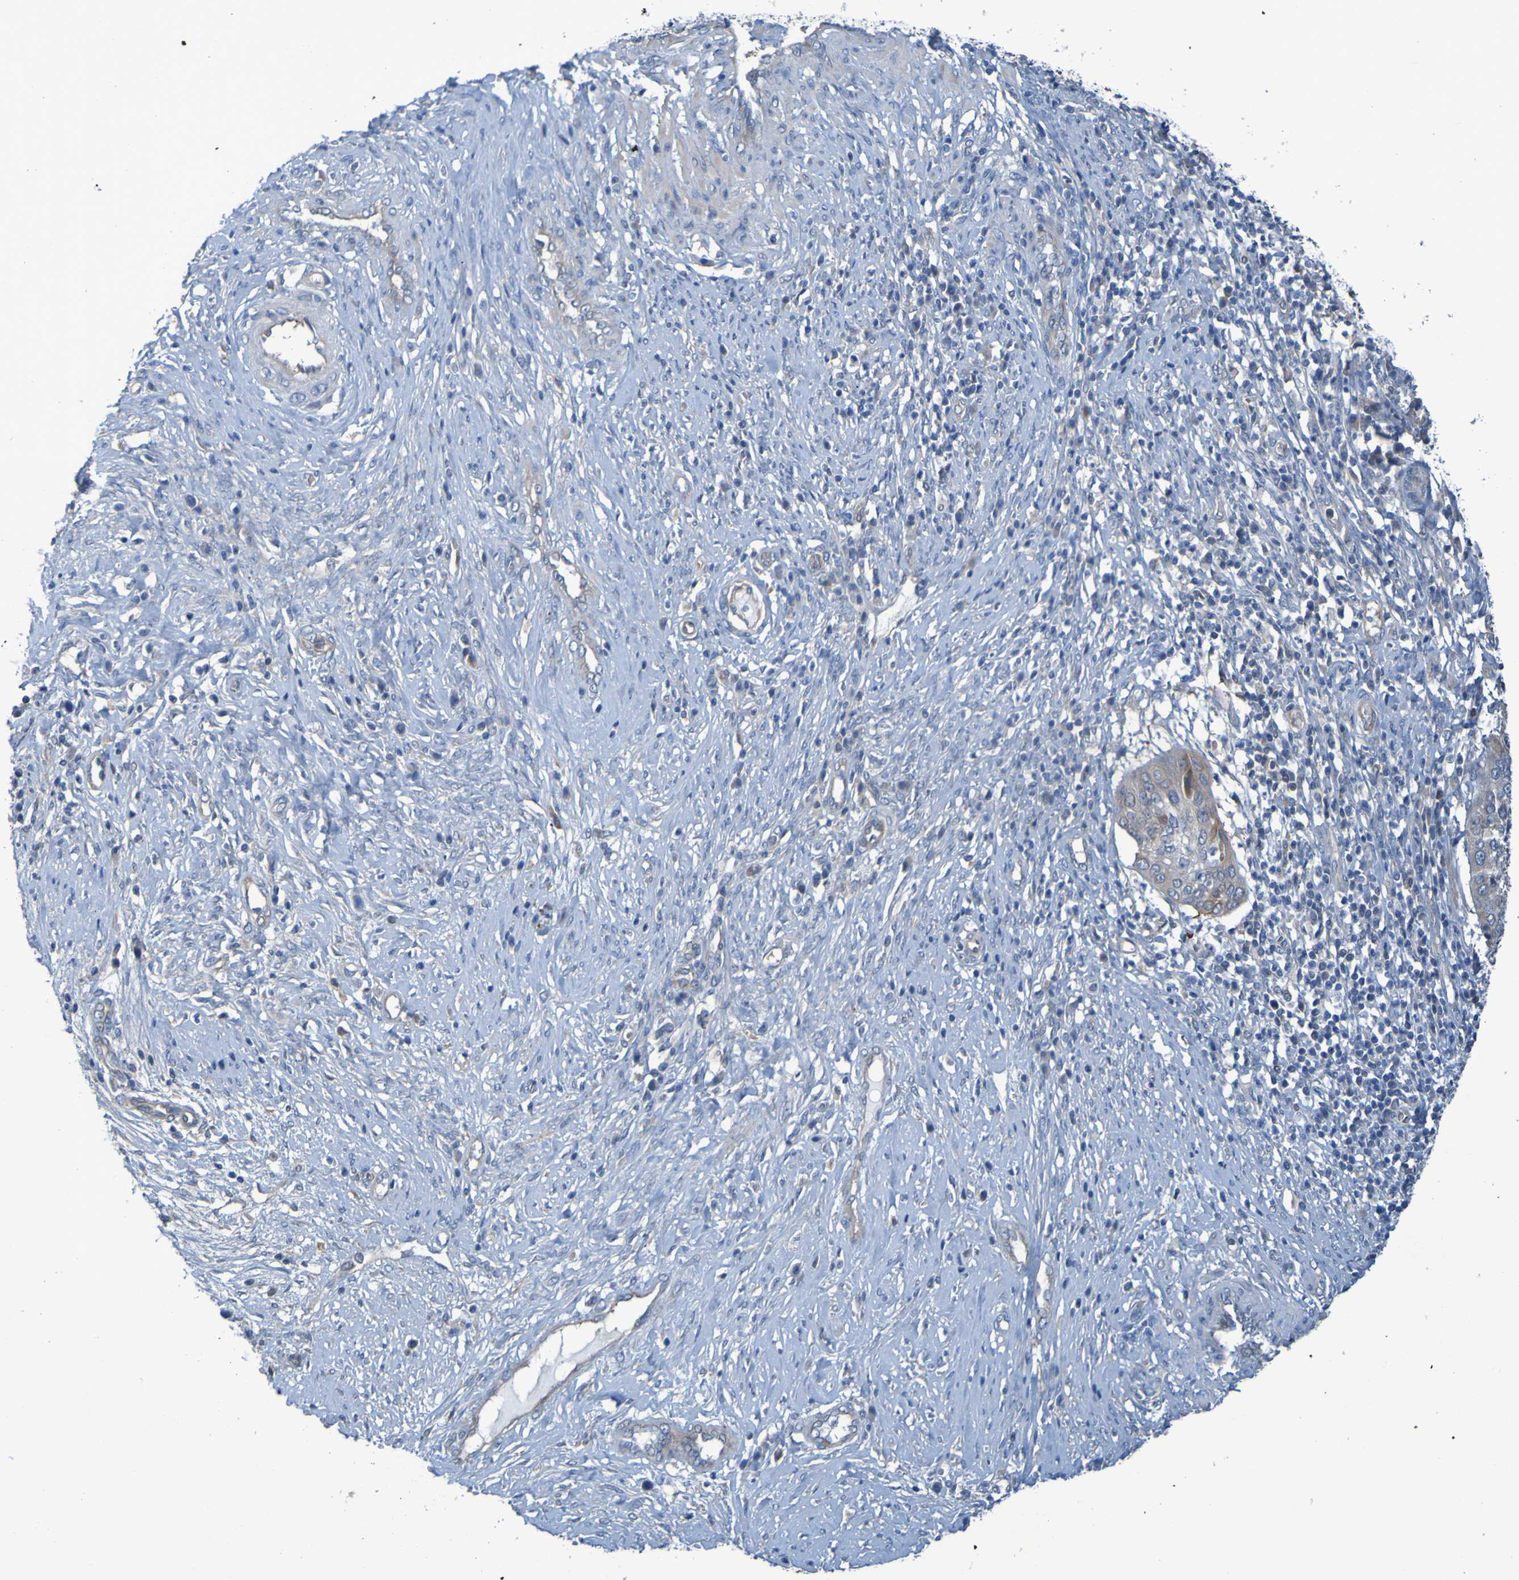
{"staining": {"intensity": "weak", "quantity": ">75%", "location": "cytoplasmic/membranous"}, "tissue": "cervical cancer", "cell_type": "Tumor cells", "image_type": "cancer", "snomed": [{"axis": "morphology", "description": "Normal tissue, NOS"}, {"axis": "morphology", "description": "Squamous cell carcinoma, NOS"}, {"axis": "topography", "description": "Cervix"}], "caption": "The immunohistochemical stain labels weak cytoplasmic/membranous staining in tumor cells of cervical cancer tissue.", "gene": "NPRL3", "patient": {"sex": "female", "age": 39}}